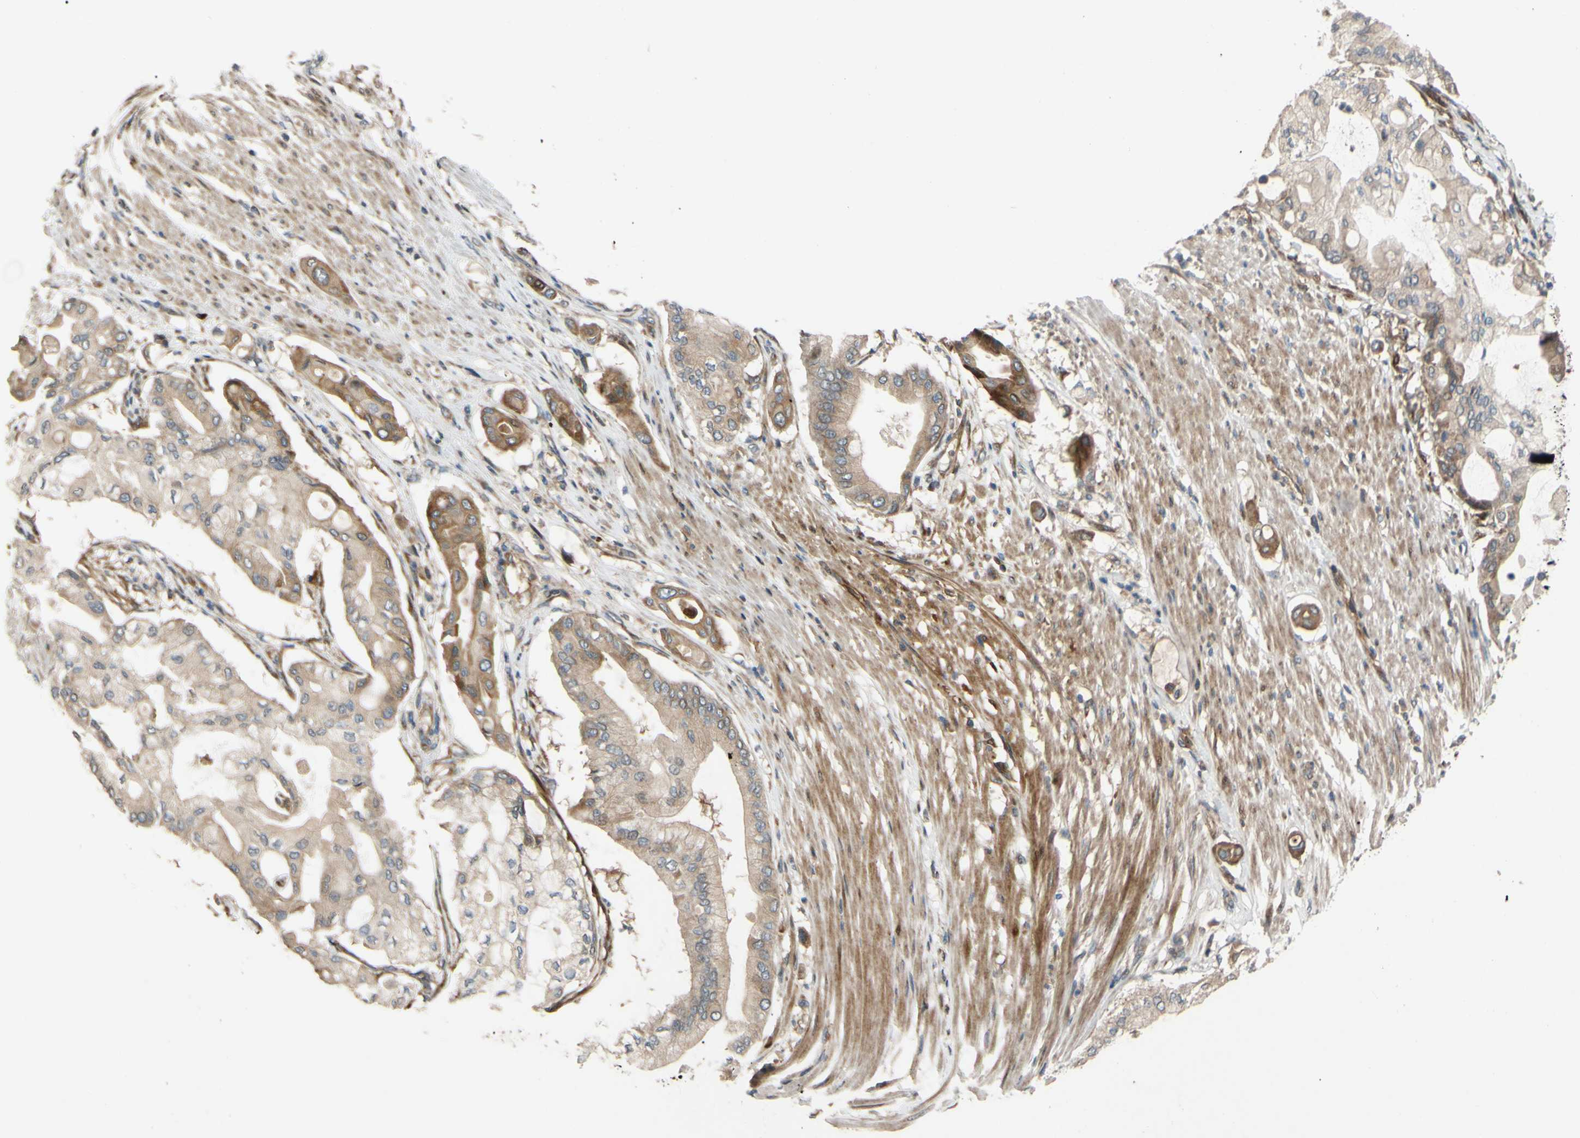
{"staining": {"intensity": "moderate", "quantity": ">75%", "location": "cytoplasmic/membranous"}, "tissue": "pancreatic cancer", "cell_type": "Tumor cells", "image_type": "cancer", "snomed": [{"axis": "morphology", "description": "Adenocarcinoma, NOS"}, {"axis": "morphology", "description": "Adenocarcinoma, metastatic, NOS"}, {"axis": "topography", "description": "Lymph node"}, {"axis": "topography", "description": "Pancreas"}, {"axis": "topography", "description": "Duodenum"}], "caption": "Pancreatic cancer stained for a protein demonstrates moderate cytoplasmic/membranous positivity in tumor cells. (brown staining indicates protein expression, while blue staining denotes nuclei).", "gene": "SPTLC1", "patient": {"sex": "female", "age": 64}}